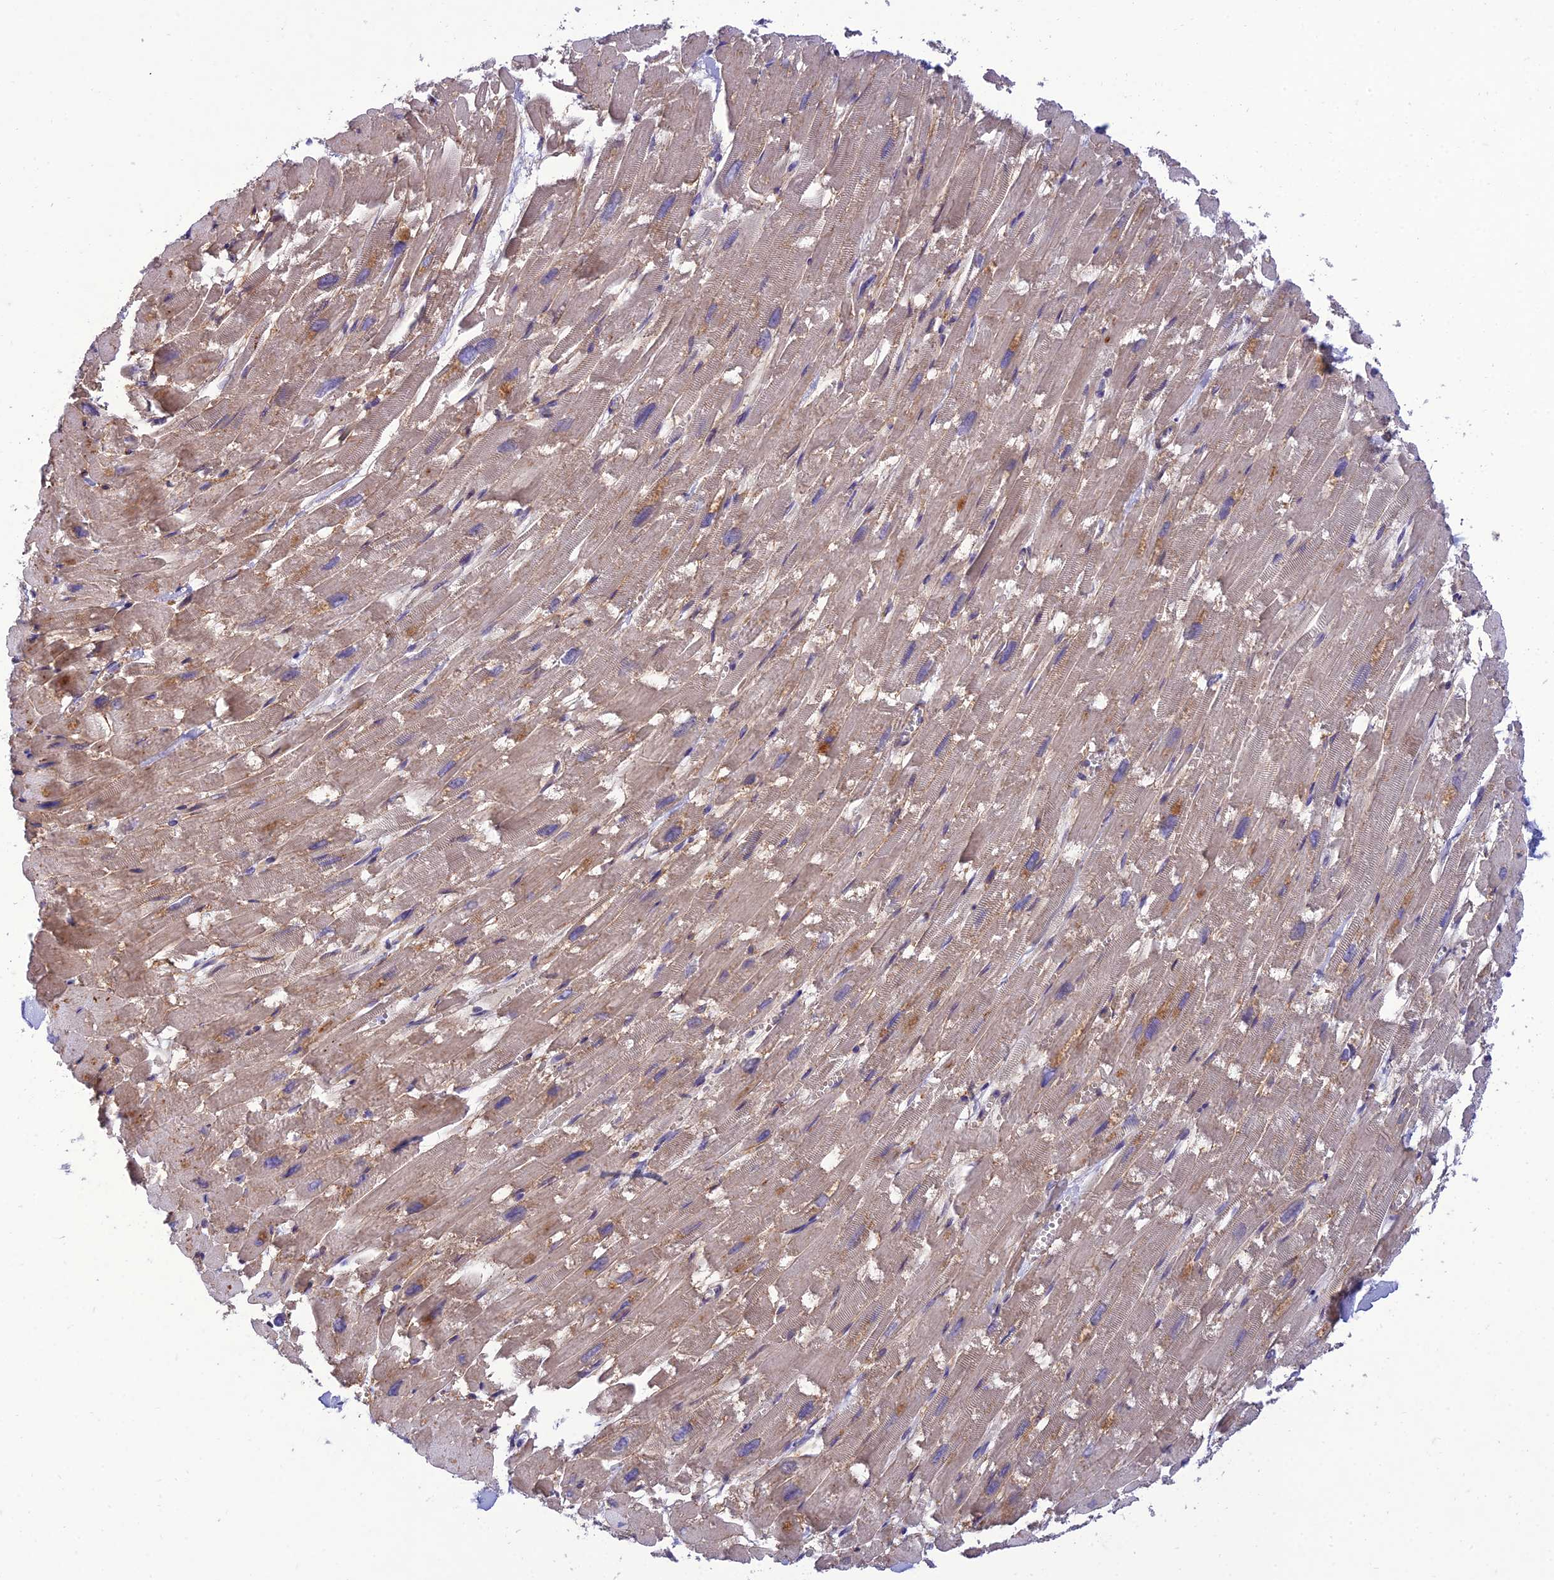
{"staining": {"intensity": "weak", "quantity": "25%-75%", "location": "cytoplasmic/membranous"}, "tissue": "heart muscle", "cell_type": "Cardiomyocytes", "image_type": "normal", "snomed": [{"axis": "morphology", "description": "Normal tissue, NOS"}, {"axis": "topography", "description": "Heart"}], "caption": "A low amount of weak cytoplasmic/membranous positivity is present in about 25%-75% of cardiomyocytes in benign heart muscle. The staining was performed using DAB to visualize the protein expression in brown, while the nuclei were stained in blue with hematoxylin (Magnification: 20x).", "gene": "IRAK3", "patient": {"sex": "male", "age": 54}}